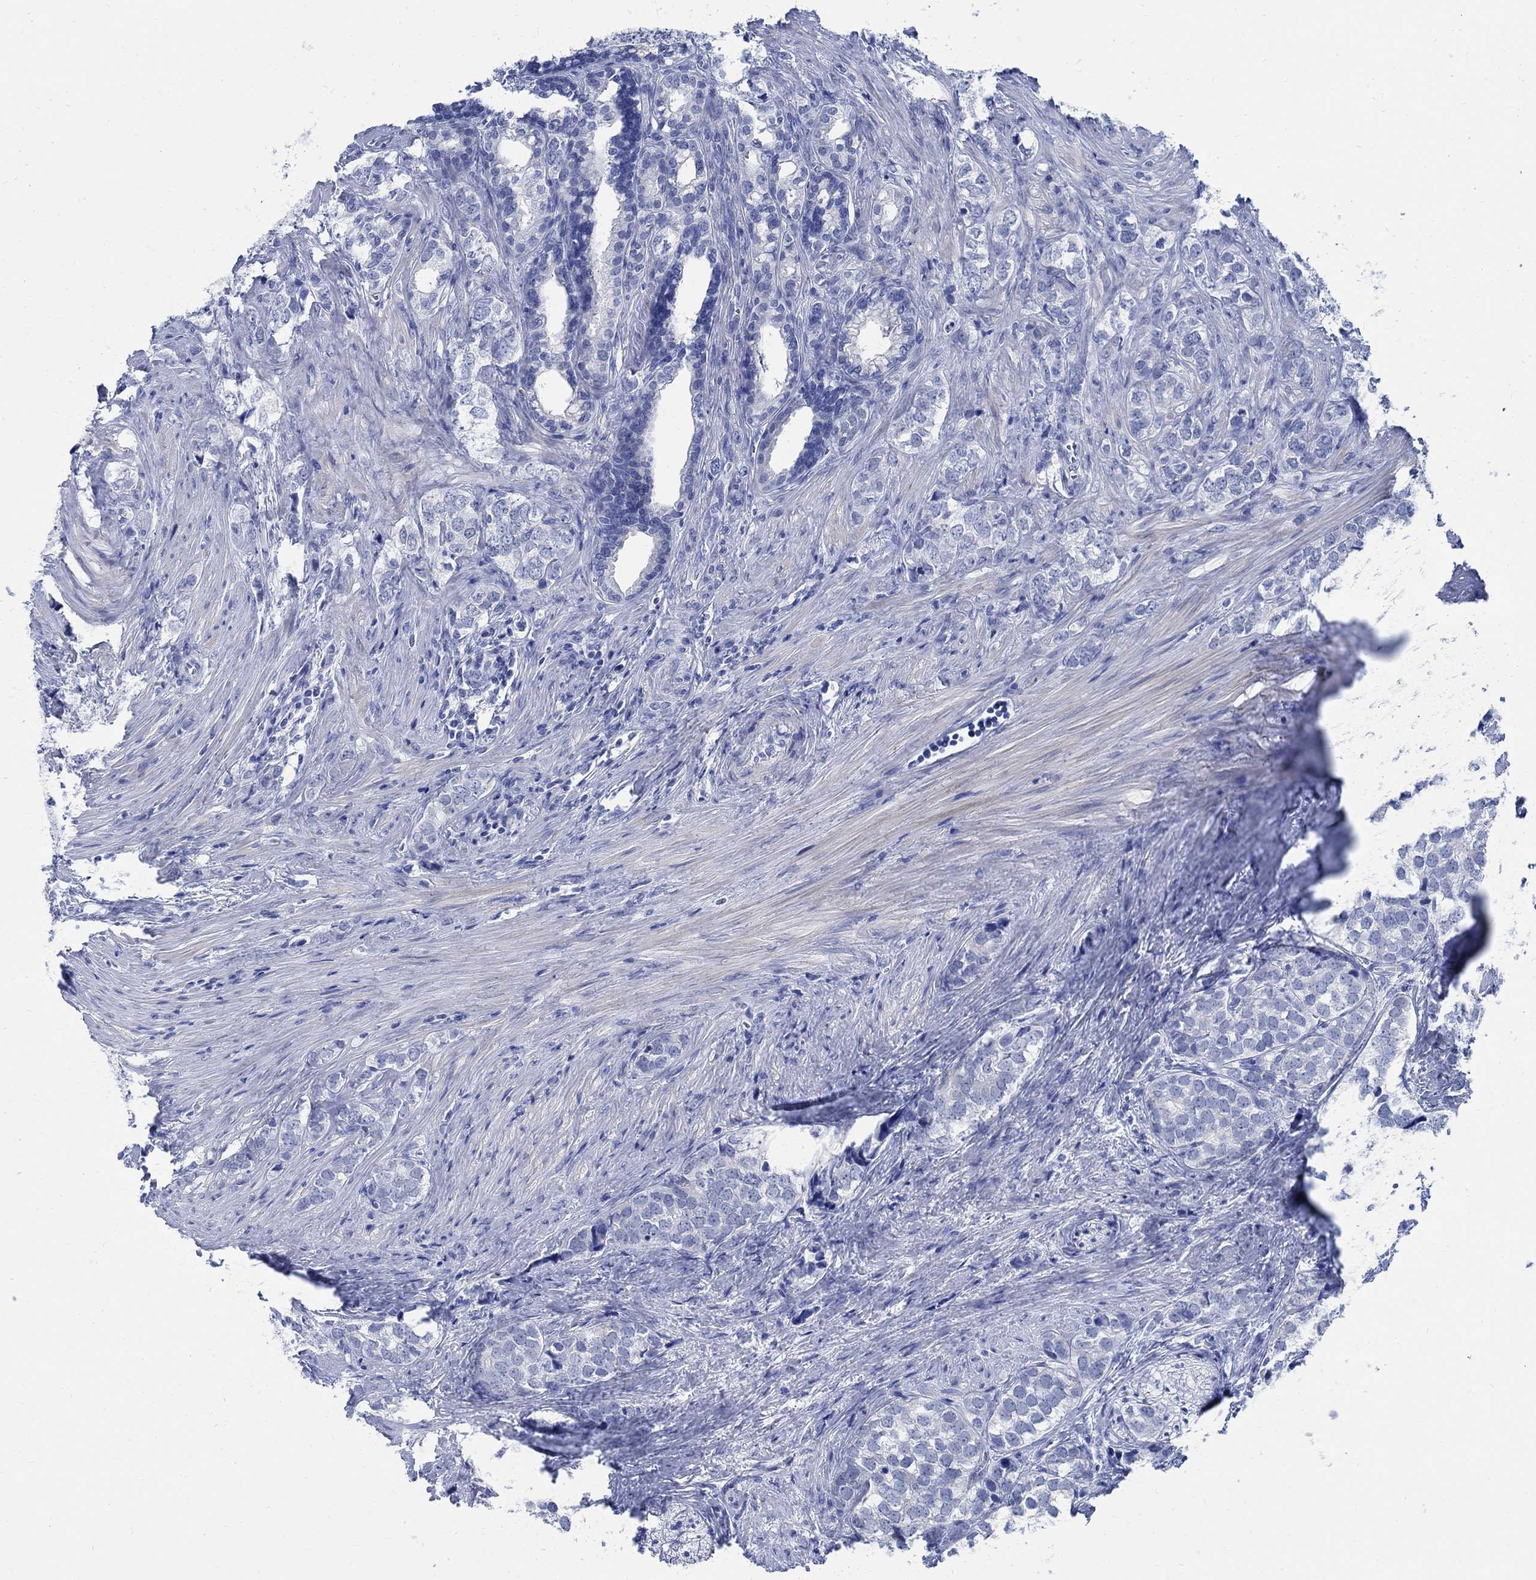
{"staining": {"intensity": "negative", "quantity": "none", "location": "none"}, "tissue": "prostate cancer", "cell_type": "Tumor cells", "image_type": "cancer", "snomed": [{"axis": "morphology", "description": "Adenocarcinoma, NOS"}, {"axis": "topography", "description": "Prostate and seminal vesicle, NOS"}], "caption": "High power microscopy histopathology image of an IHC micrograph of prostate cancer (adenocarcinoma), revealing no significant positivity in tumor cells.", "gene": "CAMK2N1", "patient": {"sex": "male", "age": 63}}